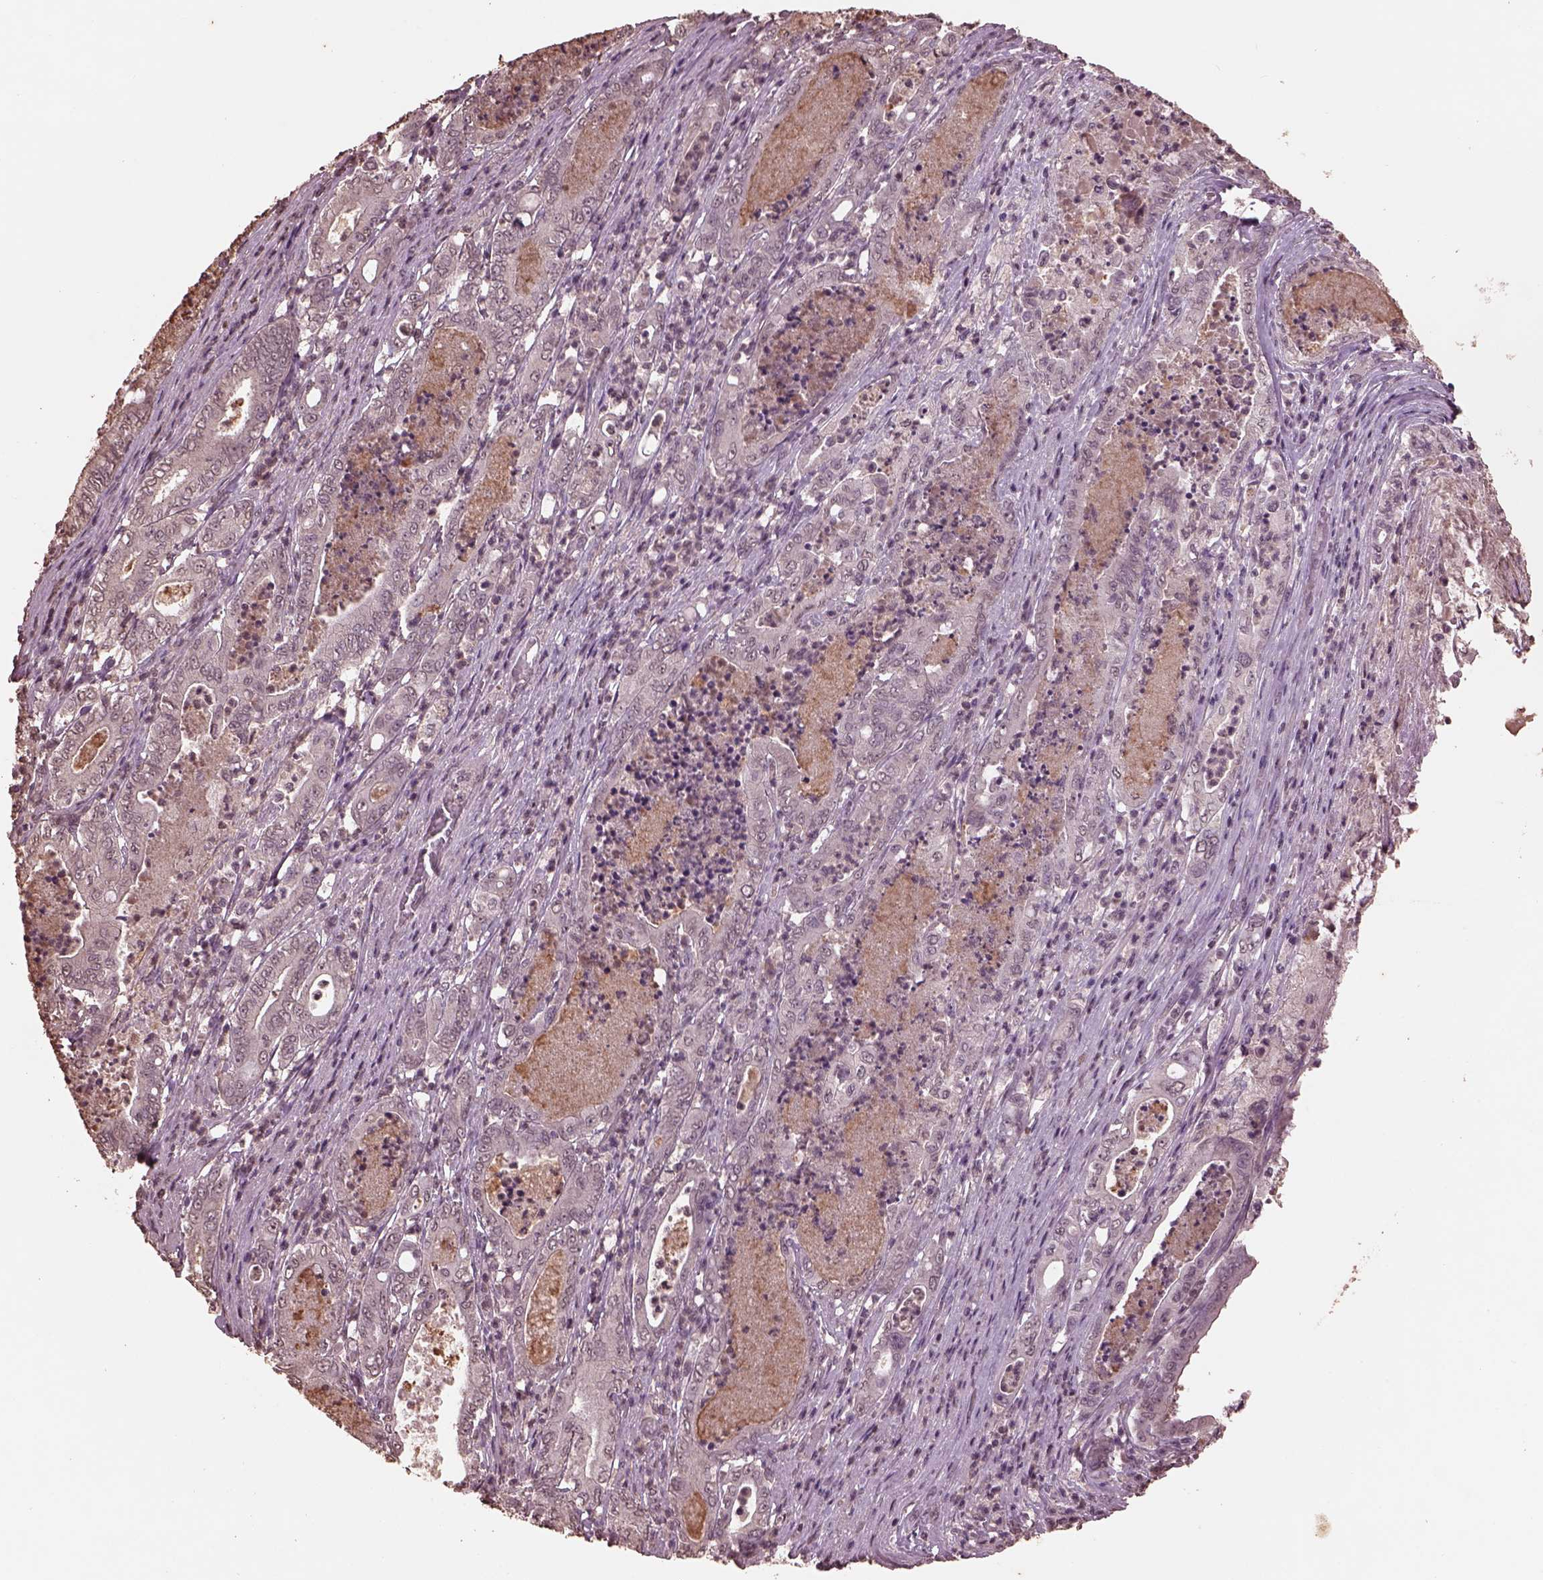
{"staining": {"intensity": "negative", "quantity": "none", "location": "none"}, "tissue": "pancreatic cancer", "cell_type": "Tumor cells", "image_type": "cancer", "snomed": [{"axis": "morphology", "description": "Adenocarcinoma, NOS"}, {"axis": "topography", "description": "Pancreas"}], "caption": "Tumor cells are negative for protein expression in human pancreatic adenocarcinoma.", "gene": "CPT1C", "patient": {"sex": "male", "age": 71}}